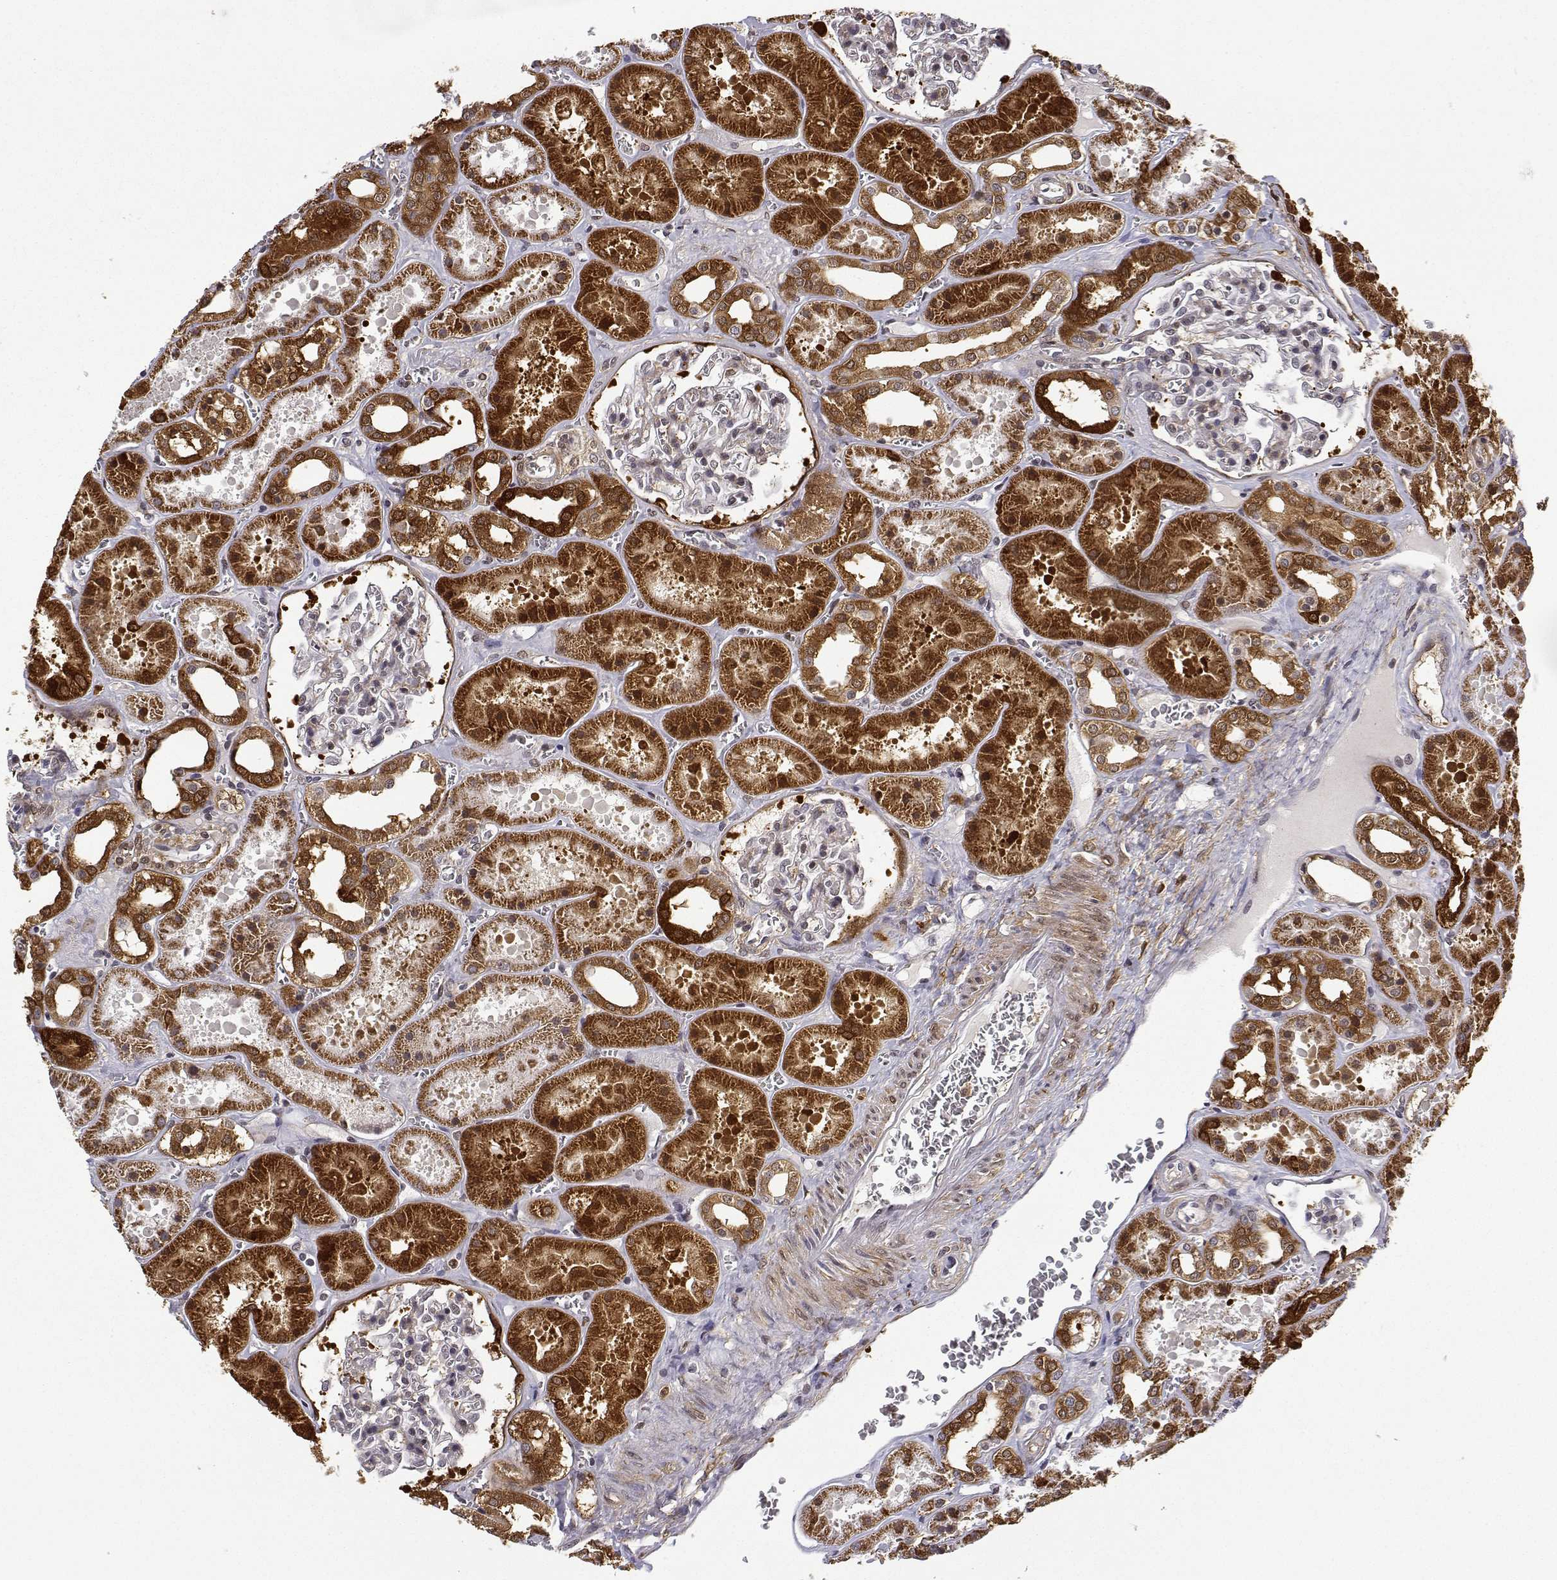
{"staining": {"intensity": "weak", "quantity": "<25%", "location": "cytoplasmic/membranous"}, "tissue": "kidney", "cell_type": "Cells in glomeruli", "image_type": "normal", "snomed": [{"axis": "morphology", "description": "Normal tissue, NOS"}, {"axis": "topography", "description": "Kidney"}], "caption": "This is an immunohistochemistry micrograph of unremarkable kidney. There is no positivity in cells in glomeruli.", "gene": "PHGDH", "patient": {"sex": "female", "age": 41}}